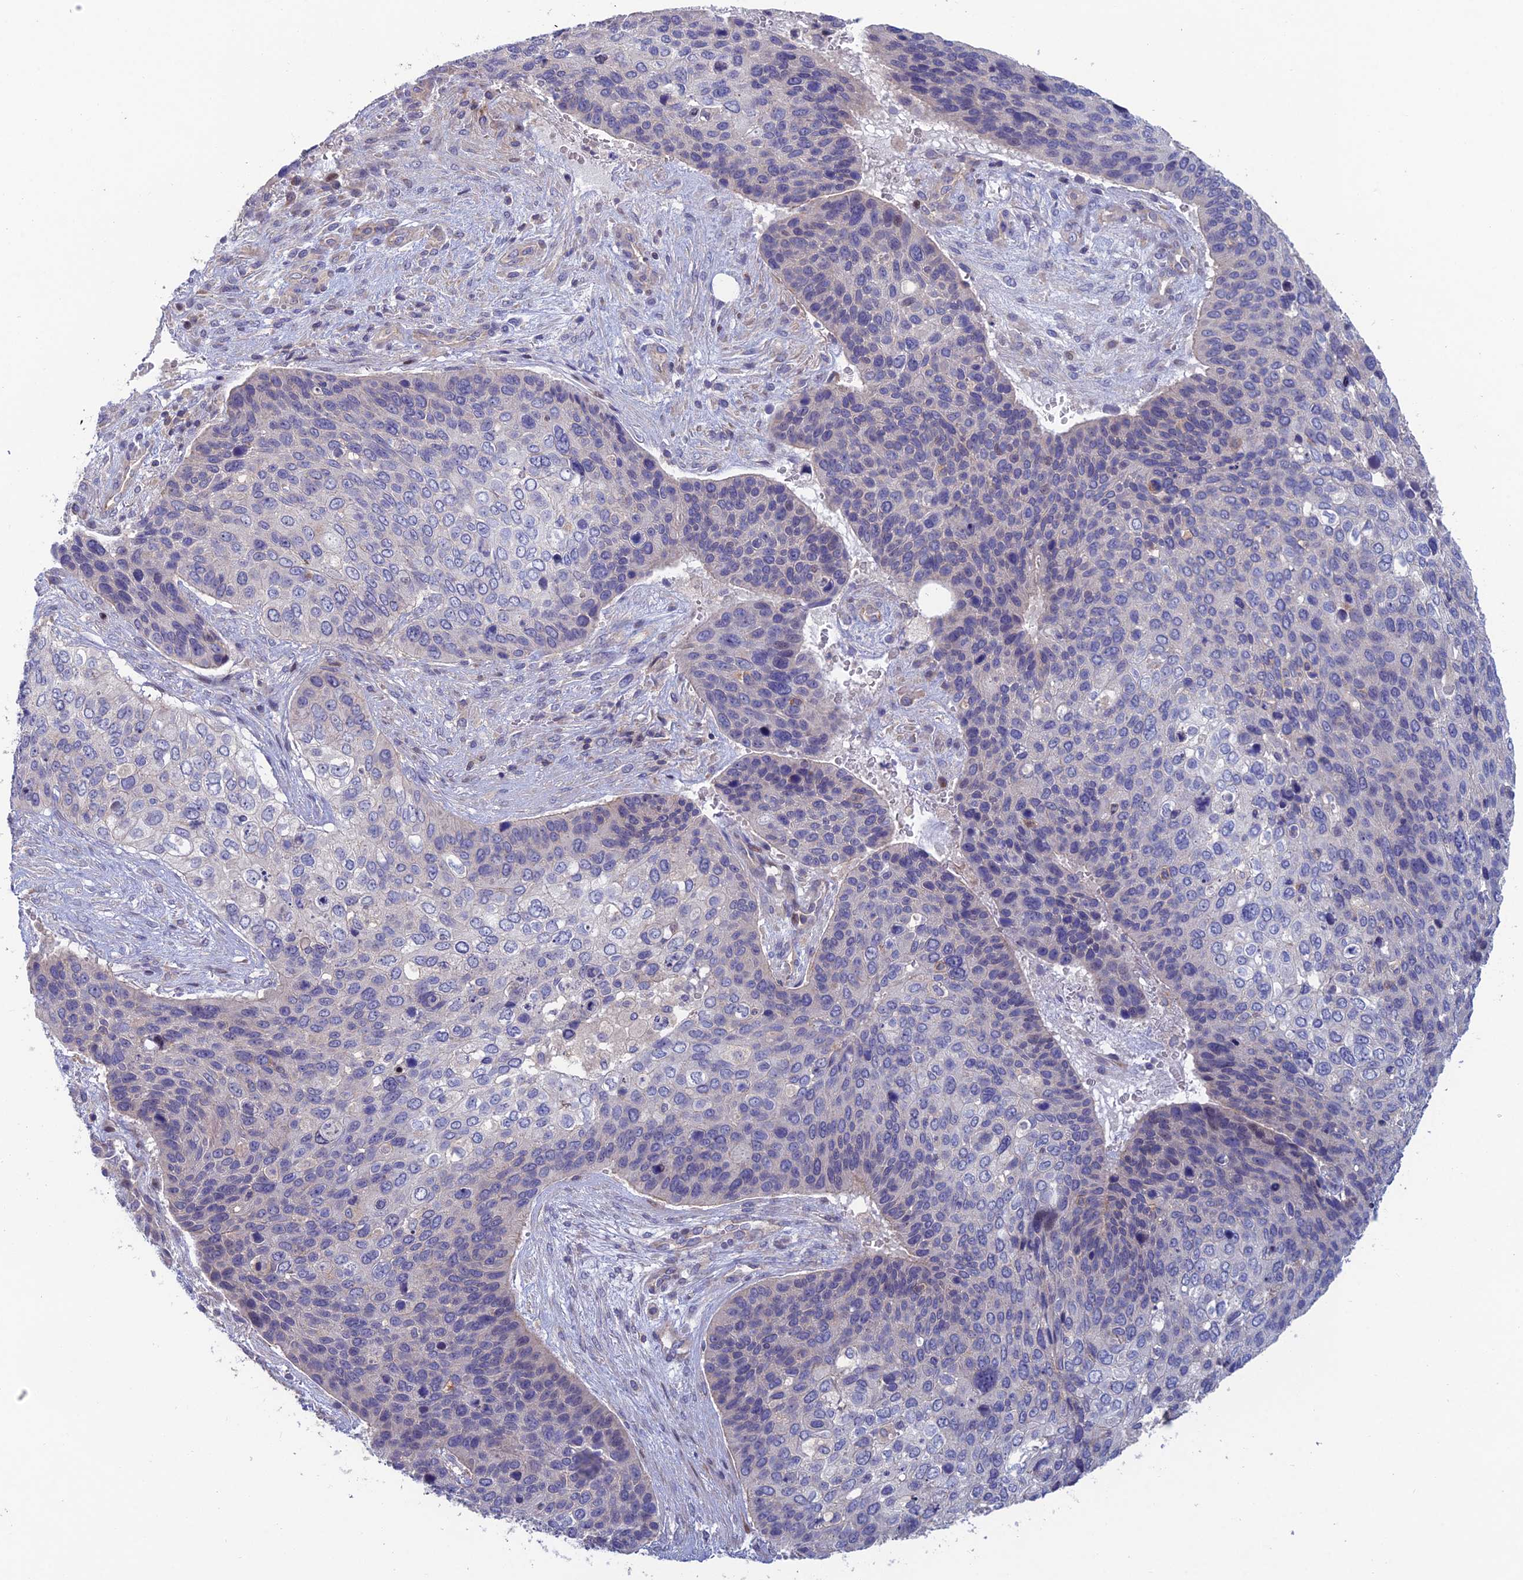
{"staining": {"intensity": "negative", "quantity": "none", "location": "none"}, "tissue": "skin cancer", "cell_type": "Tumor cells", "image_type": "cancer", "snomed": [{"axis": "morphology", "description": "Basal cell carcinoma"}, {"axis": "topography", "description": "Skin"}], "caption": "DAB (3,3'-diaminobenzidine) immunohistochemical staining of human skin cancer displays no significant expression in tumor cells. (DAB immunohistochemistry visualized using brightfield microscopy, high magnification).", "gene": "USP37", "patient": {"sex": "female", "age": 74}}